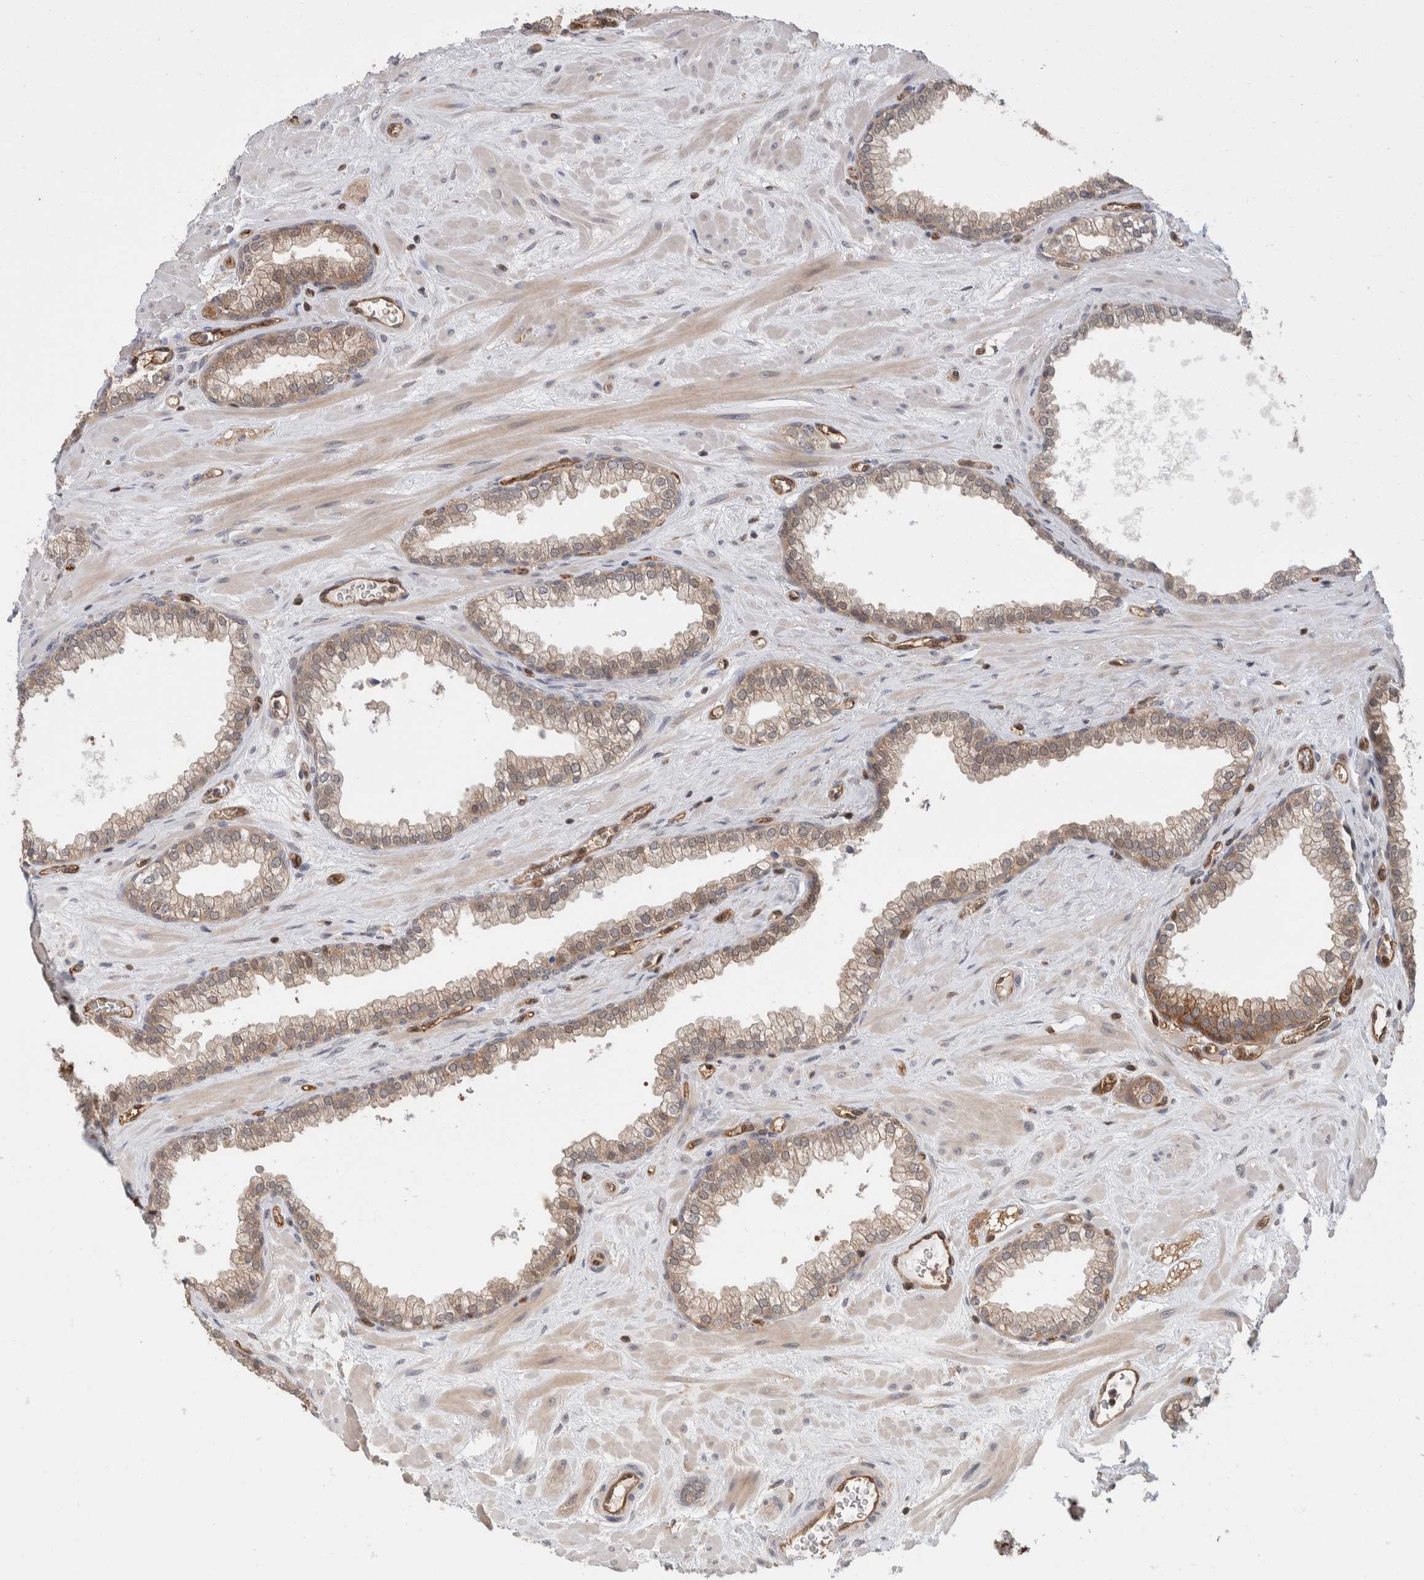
{"staining": {"intensity": "moderate", "quantity": "25%-75%", "location": "cytoplasmic/membranous"}, "tissue": "prostate", "cell_type": "Glandular cells", "image_type": "normal", "snomed": [{"axis": "morphology", "description": "Normal tissue, NOS"}, {"axis": "morphology", "description": "Urothelial carcinoma, Low grade"}, {"axis": "topography", "description": "Urinary bladder"}, {"axis": "topography", "description": "Prostate"}], "caption": "Human prostate stained for a protein (brown) demonstrates moderate cytoplasmic/membranous positive expression in approximately 25%-75% of glandular cells.", "gene": "PFDN4", "patient": {"sex": "male", "age": 60}}